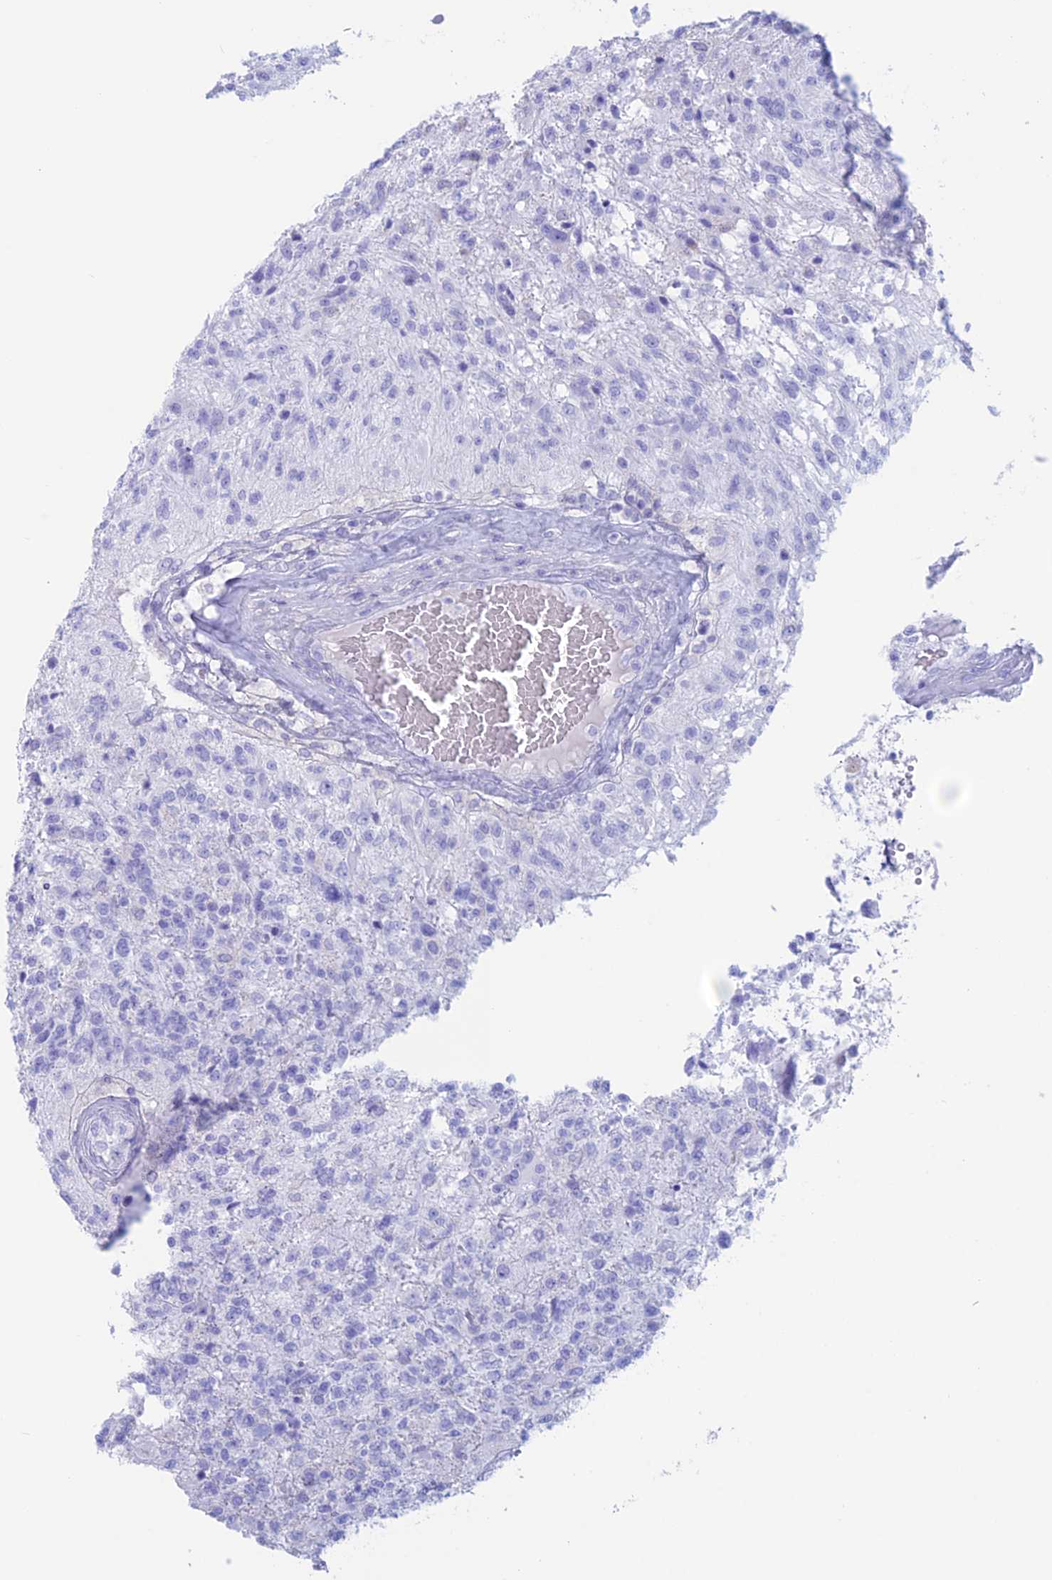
{"staining": {"intensity": "negative", "quantity": "none", "location": "none"}, "tissue": "glioma", "cell_type": "Tumor cells", "image_type": "cancer", "snomed": [{"axis": "morphology", "description": "Glioma, malignant, High grade"}, {"axis": "topography", "description": "Brain"}], "caption": "Immunohistochemistry histopathology image of neoplastic tissue: human glioma stained with DAB exhibits no significant protein positivity in tumor cells.", "gene": "RP1", "patient": {"sex": "male", "age": 56}}